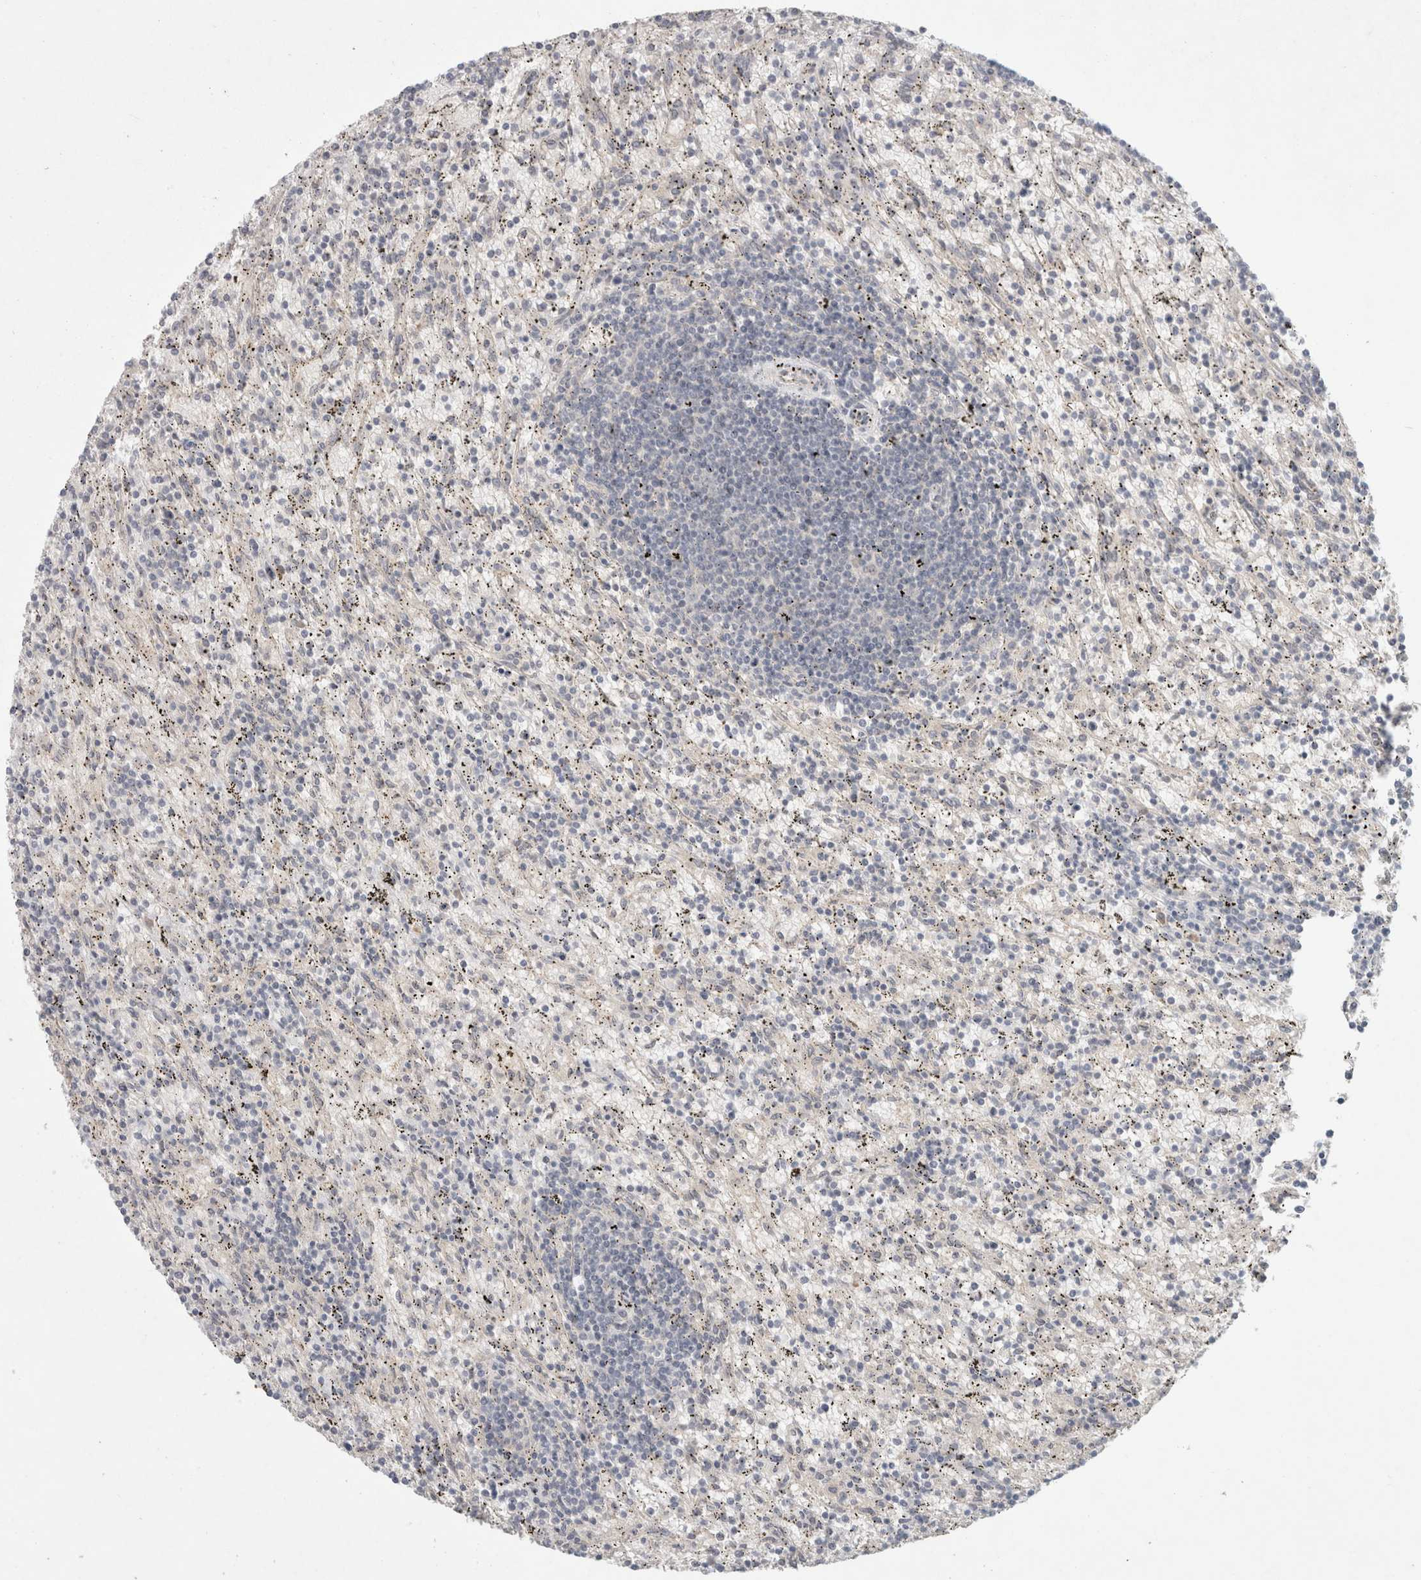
{"staining": {"intensity": "negative", "quantity": "none", "location": "none"}, "tissue": "lymphoma", "cell_type": "Tumor cells", "image_type": "cancer", "snomed": [{"axis": "morphology", "description": "Malignant lymphoma, non-Hodgkin's type, Low grade"}, {"axis": "topography", "description": "Spleen"}], "caption": "Immunohistochemistry (IHC) of malignant lymphoma, non-Hodgkin's type (low-grade) shows no expression in tumor cells.", "gene": "RASAL2", "patient": {"sex": "male", "age": 76}}